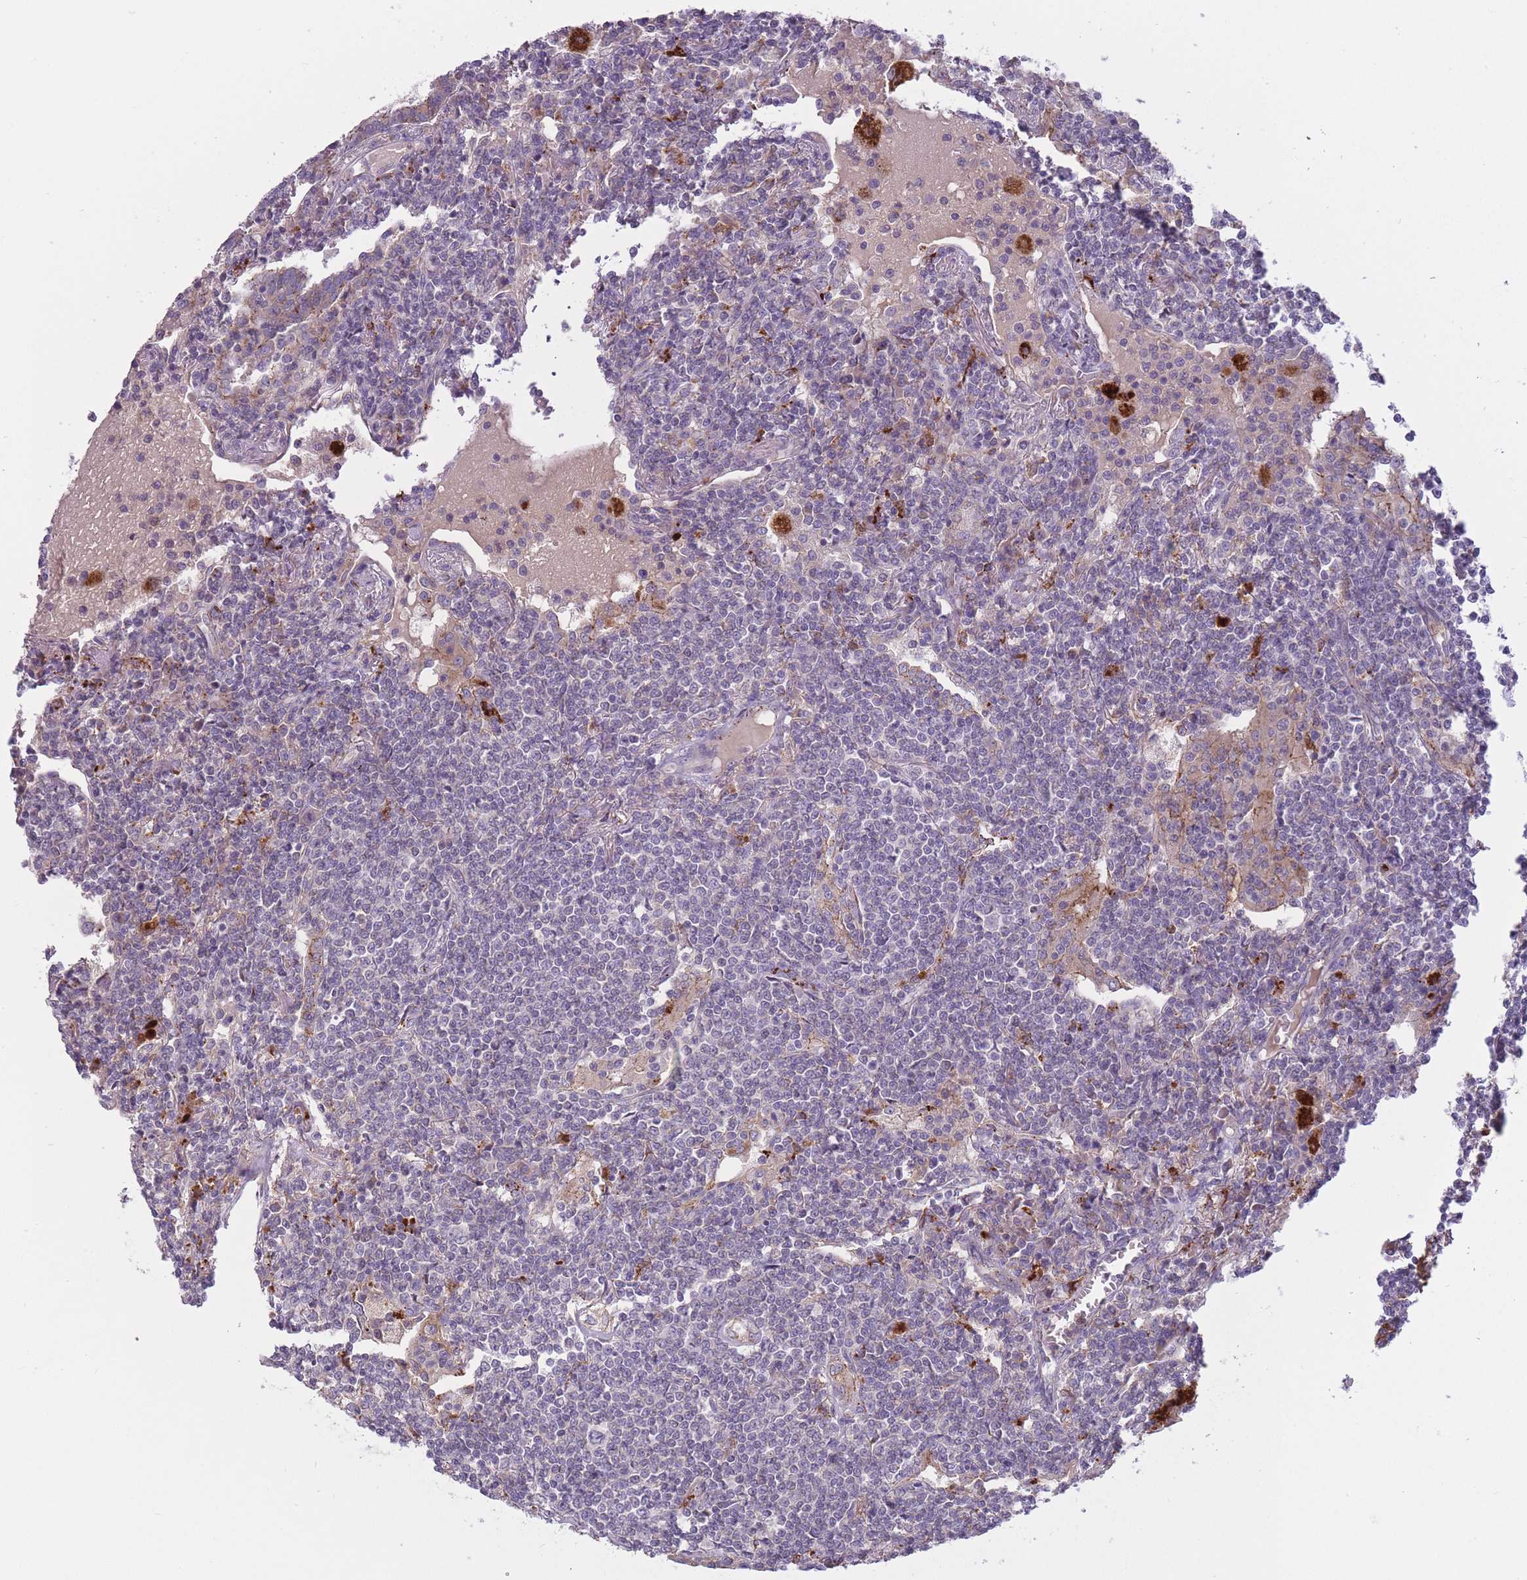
{"staining": {"intensity": "negative", "quantity": "none", "location": "none"}, "tissue": "lymphoma", "cell_type": "Tumor cells", "image_type": "cancer", "snomed": [{"axis": "morphology", "description": "Malignant lymphoma, non-Hodgkin's type, Low grade"}, {"axis": "topography", "description": "Lung"}], "caption": "This image is of lymphoma stained with immunohistochemistry to label a protein in brown with the nuclei are counter-stained blue. There is no staining in tumor cells.", "gene": "TRIM61", "patient": {"sex": "female", "age": 71}}